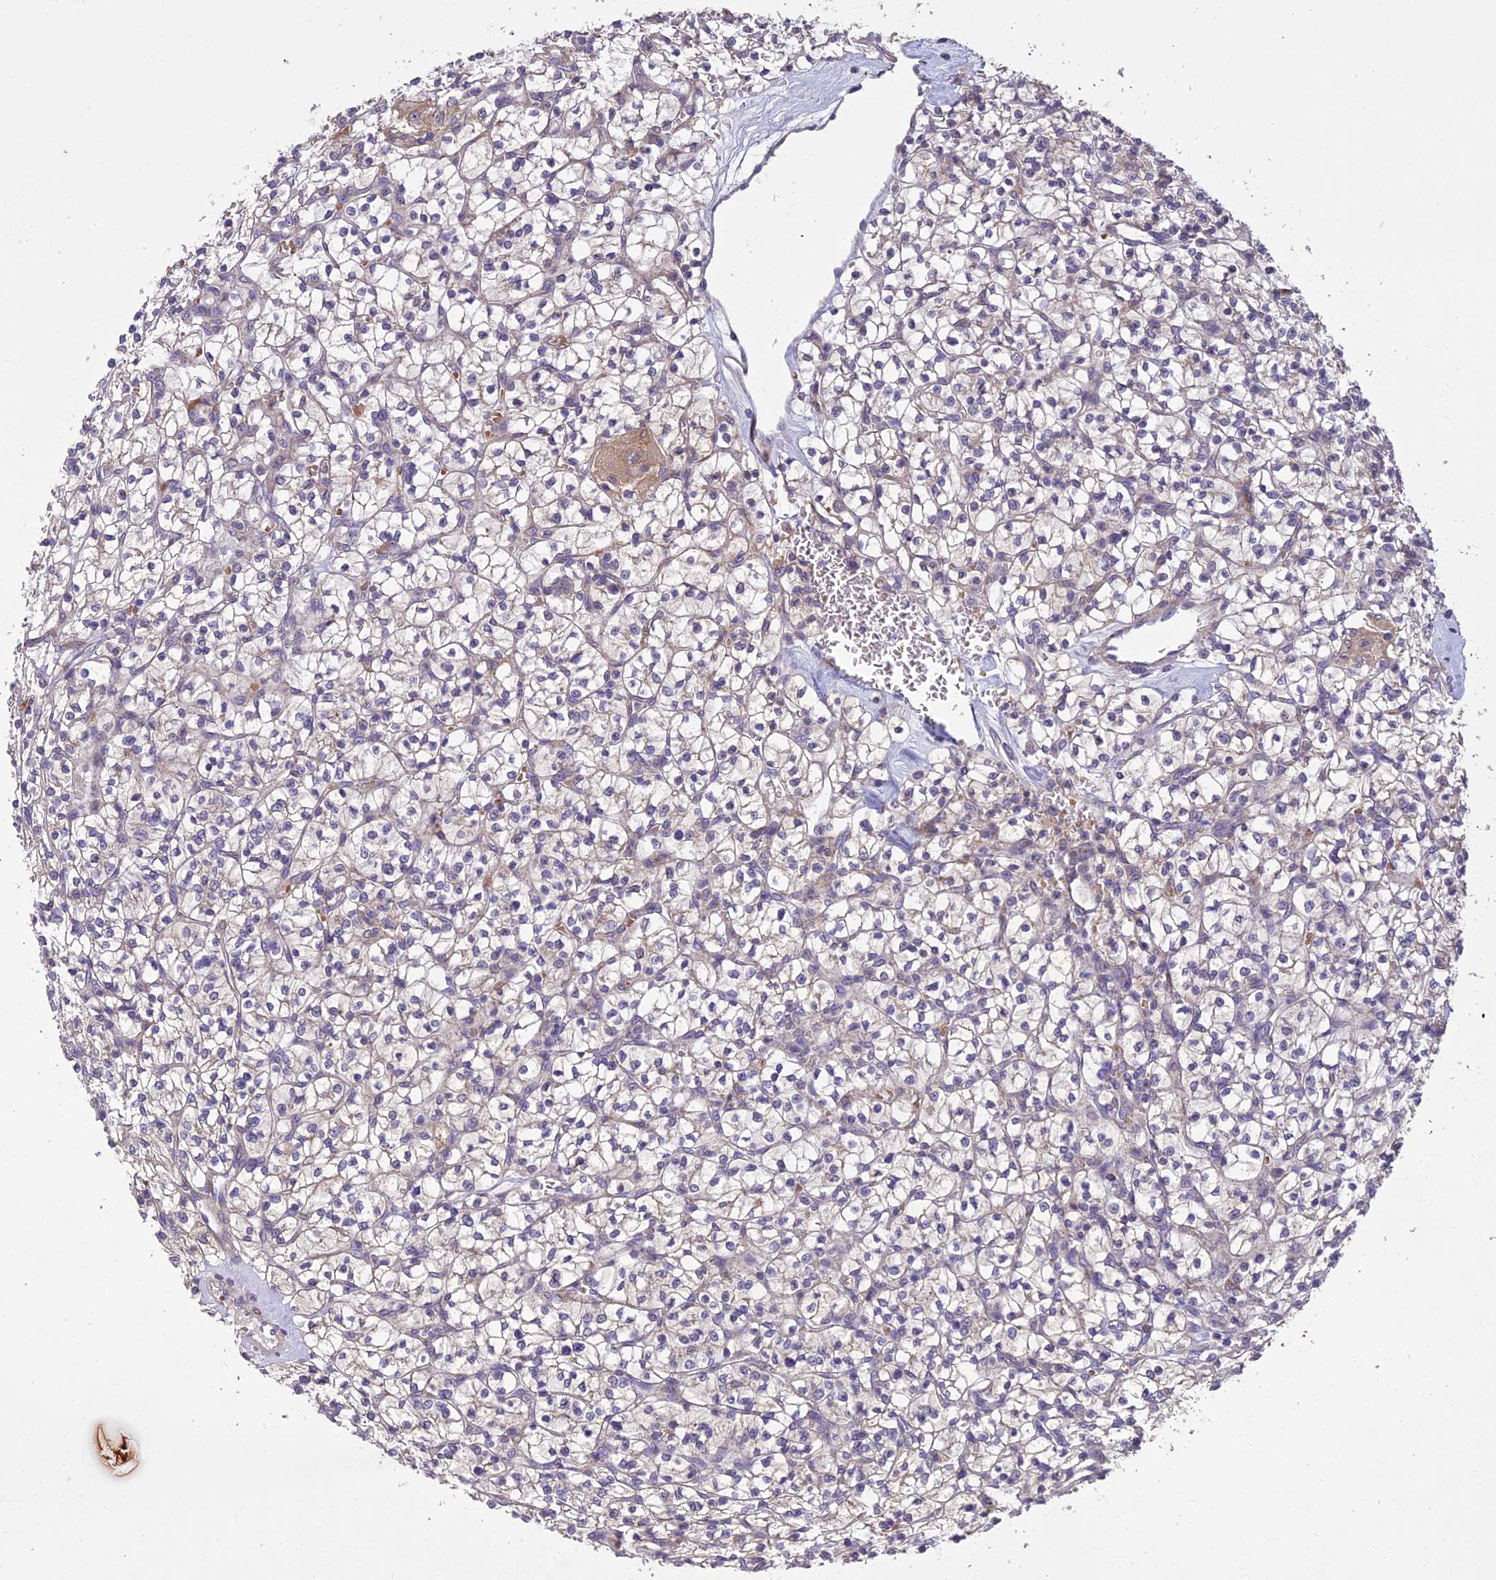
{"staining": {"intensity": "negative", "quantity": "none", "location": "none"}, "tissue": "renal cancer", "cell_type": "Tumor cells", "image_type": "cancer", "snomed": [{"axis": "morphology", "description": "Adenocarcinoma, NOS"}, {"axis": "topography", "description": "Kidney"}], "caption": "There is no significant expression in tumor cells of renal cancer.", "gene": "CENPL", "patient": {"sex": "female", "age": 64}}